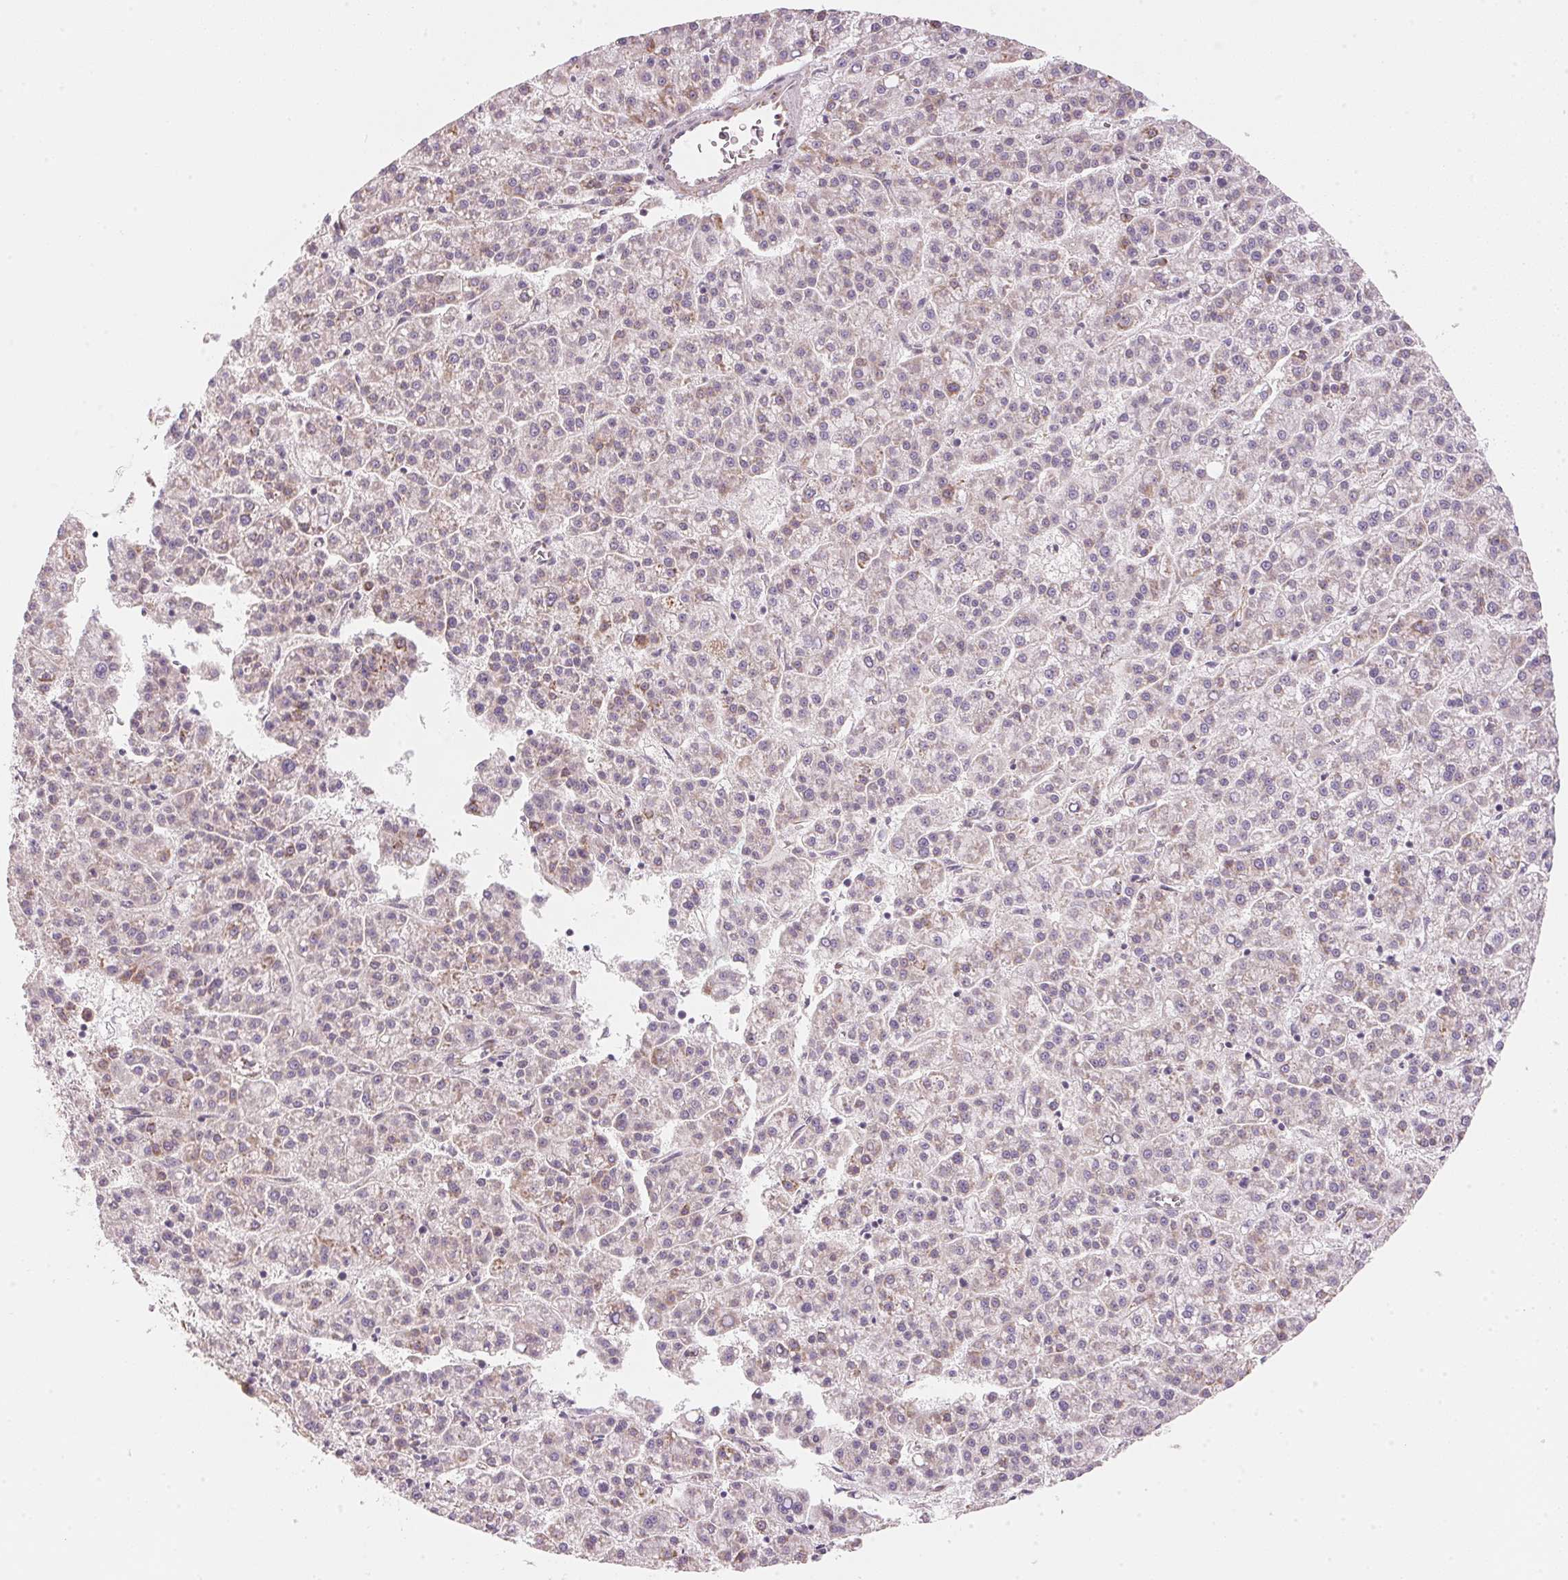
{"staining": {"intensity": "weak", "quantity": "<25%", "location": "cytoplasmic/membranous"}, "tissue": "liver cancer", "cell_type": "Tumor cells", "image_type": "cancer", "snomed": [{"axis": "morphology", "description": "Carcinoma, Hepatocellular, NOS"}, {"axis": "topography", "description": "Liver"}], "caption": "A histopathology image of liver cancer (hepatocellular carcinoma) stained for a protein displays no brown staining in tumor cells.", "gene": "BLOC1S2", "patient": {"sex": "female", "age": 58}}